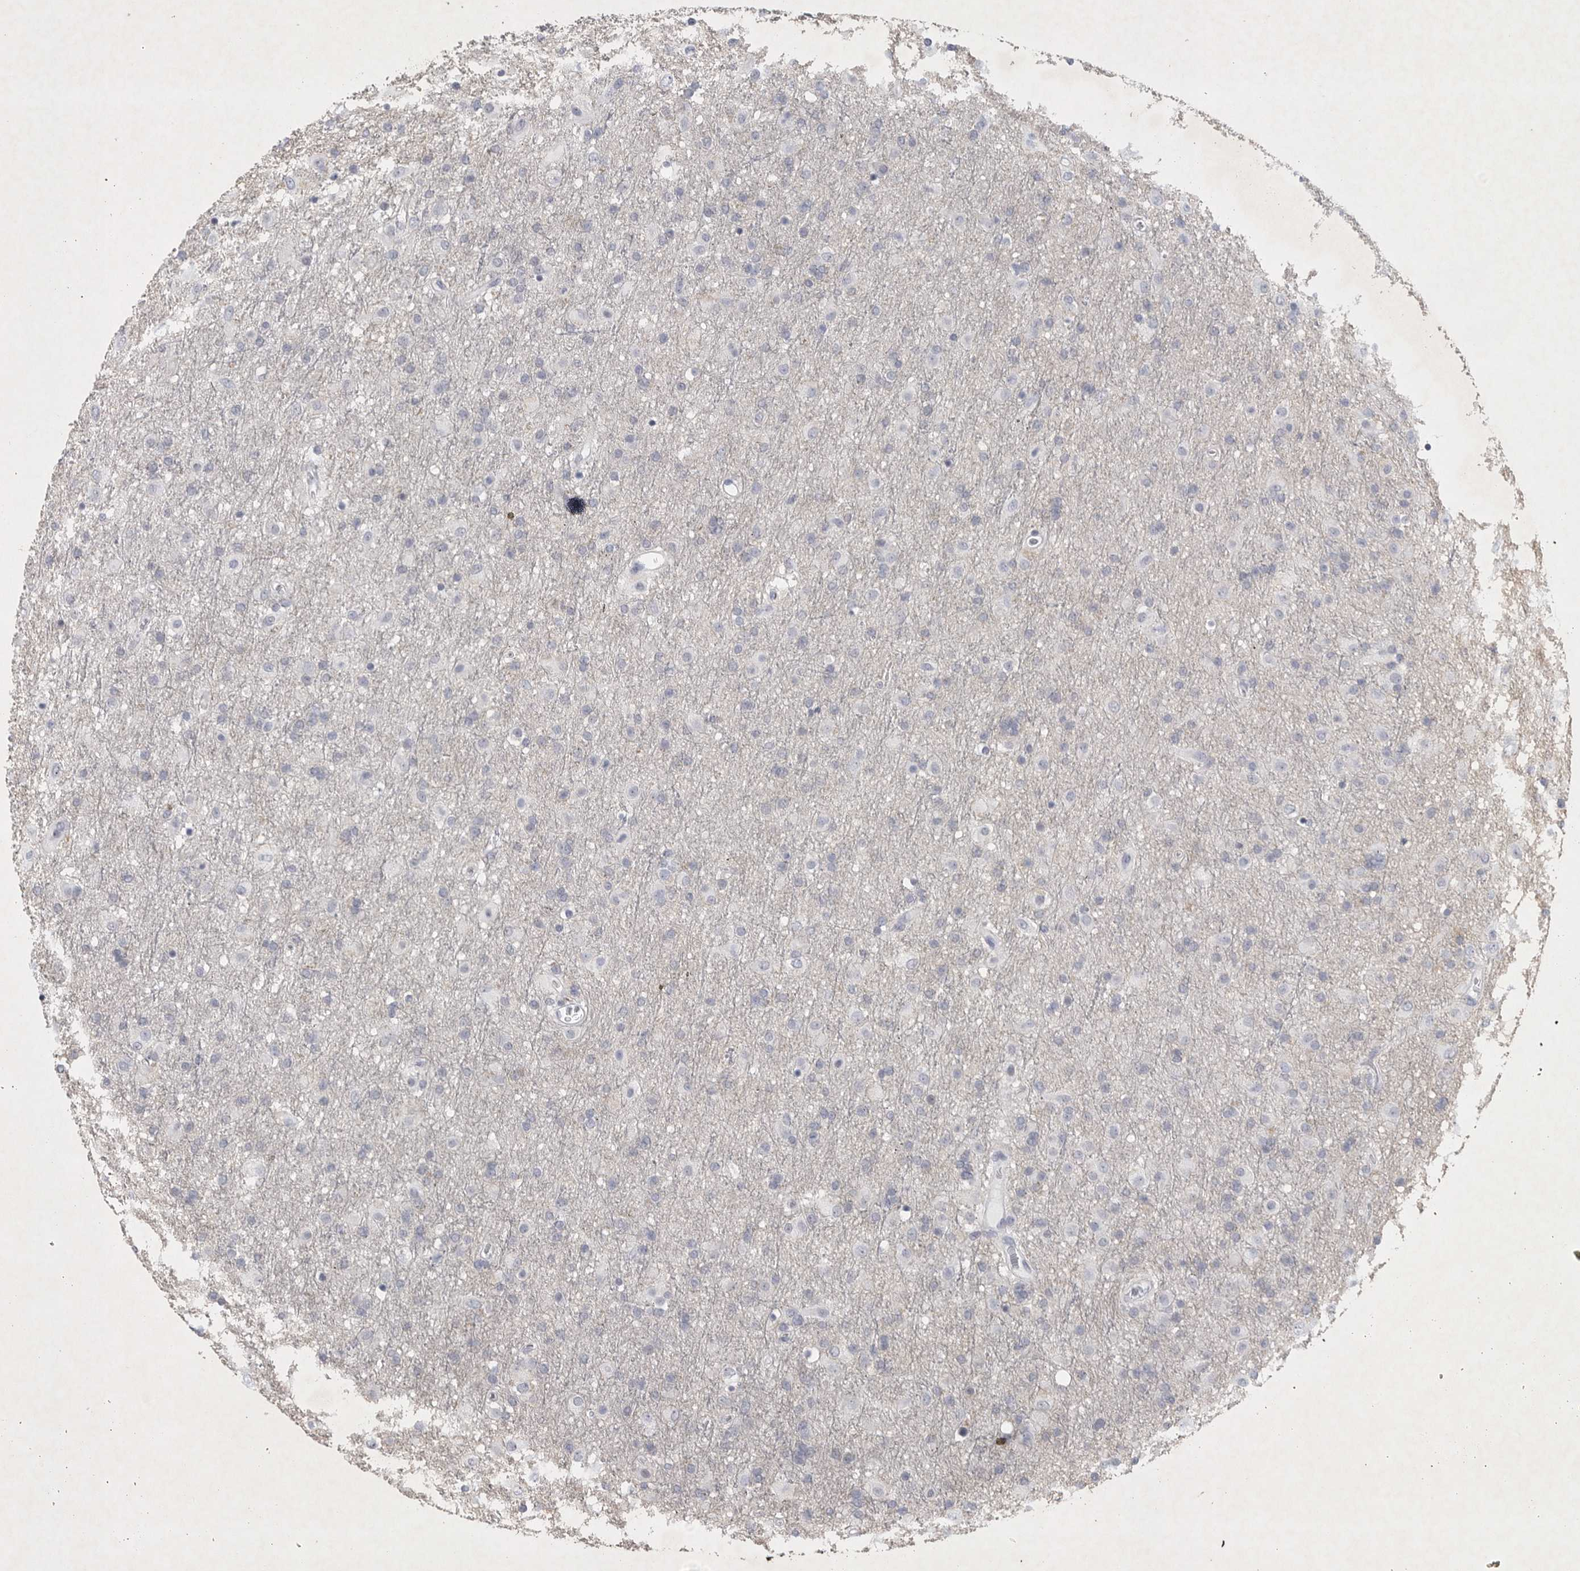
{"staining": {"intensity": "negative", "quantity": "none", "location": "none"}, "tissue": "glioma", "cell_type": "Tumor cells", "image_type": "cancer", "snomed": [{"axis": "morphology", "description": "Glioma, malignant, Low grade"}, {"axis": "topography", "description": "Brain"}], "caption": "DAB immunohistochemical staining of glioma shows no significant expression in tumor cells. Brightfield microscopy of immunohistochemistry stained with DAB (3,3'-diaminobenzidine) (brown) and hematoxylin (blue), captured at high magnification.", "gene": "TNR", "patient": {"sex": "male", "age": 65}}